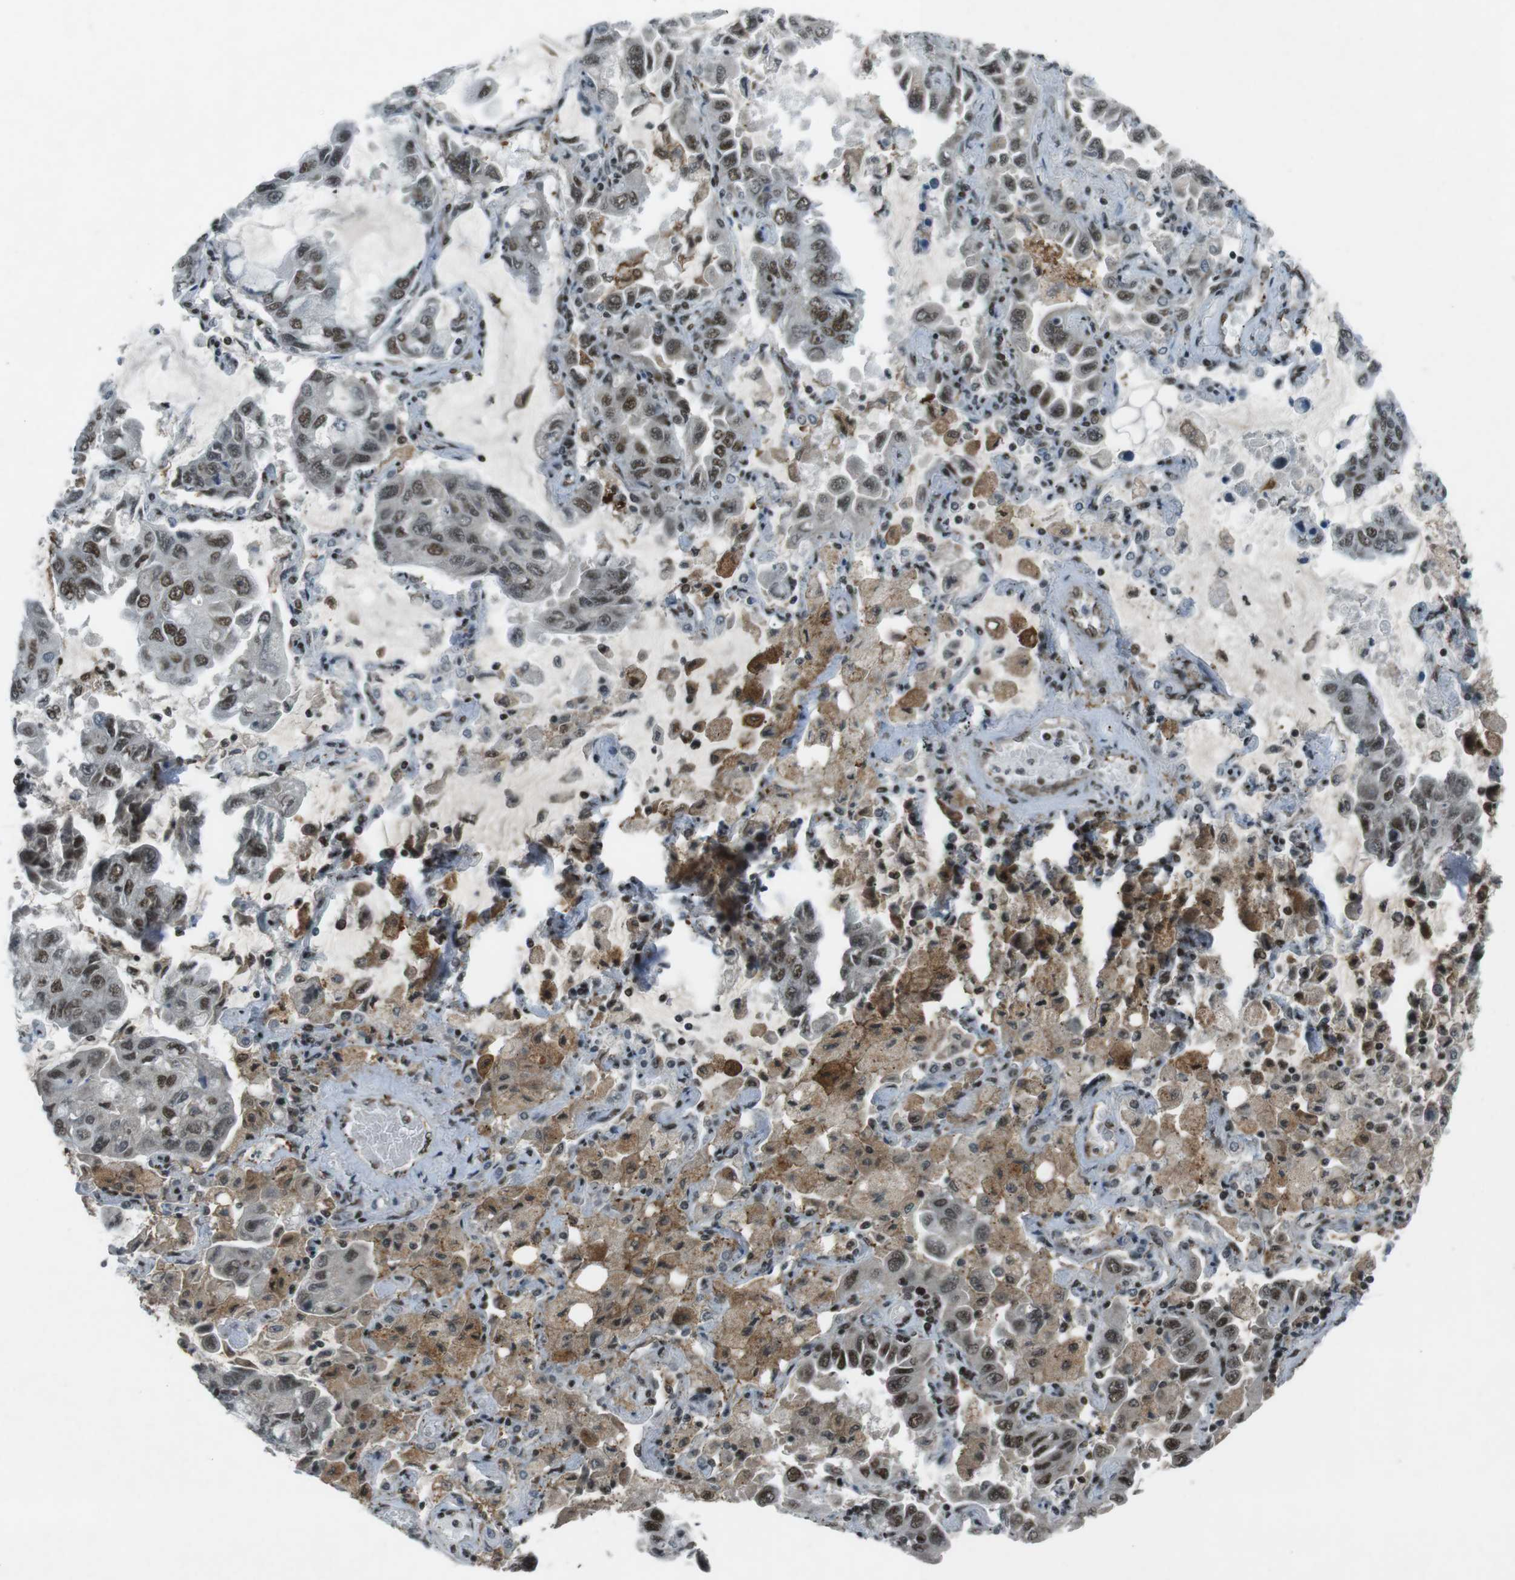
{"staining": {"intensity": "moderate", "quantity": ">75%", "location": "nuclear"}, "tissue": "lung cancer", "cell_type": "Tumor cells", "image_type": "cancer", "snomed": [{"axis": "morphology", "description": "Adenocarcinoma, NOS"}, {"axis": "topography", "description": "Lung"}], "caption": "A medium amount of moderate nuclear staining is identified in approximately >75% of tumor cells in lung cancer tissue.", "gene": "TAF1", "patient": {"sex": "male", "age": 64}}